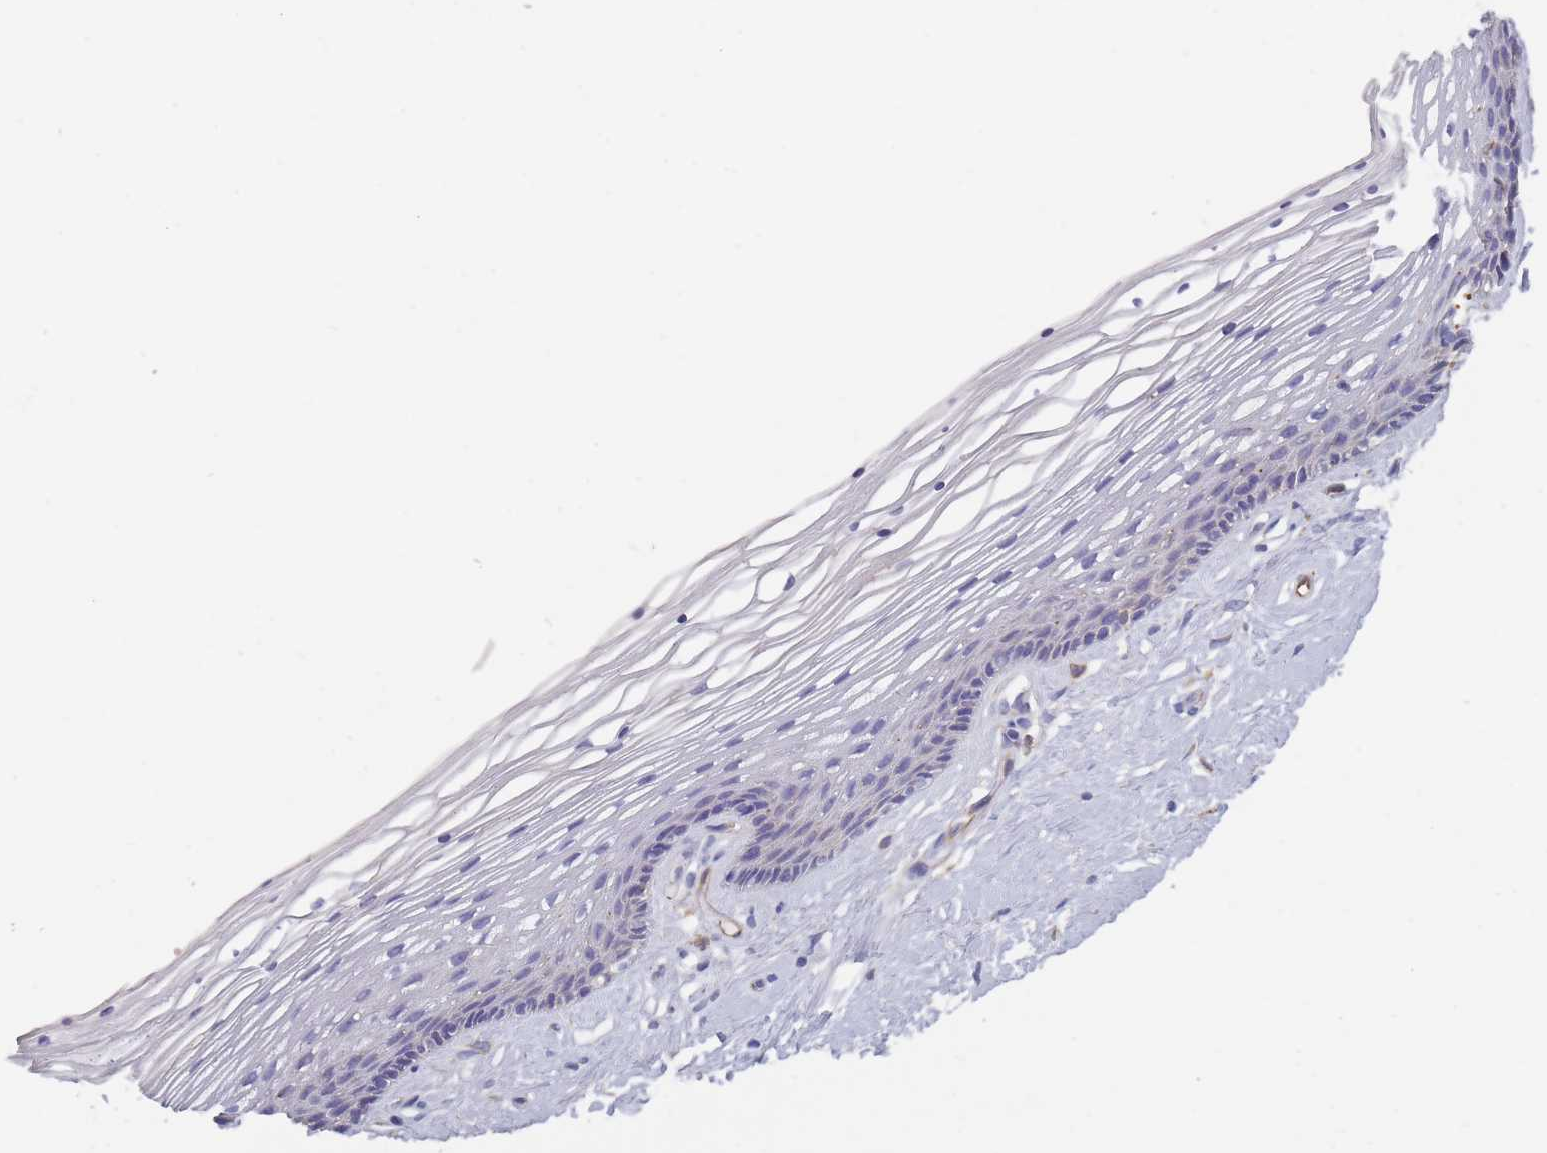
{"staining": {"intensity": "weak", "quantity": "<25%", "location": "cytoplasmic/membranous"}, "tissue": "vagina", "cell_type": "Squamous epithelial cells", "image_type": "normal", "snomed": [{"axis": "morphology", "description": "Normal tissue, NOS"}, {"axis": "topography", "description": "Vagina"}], "caption": "This image is of normal vagina stained with immunohistochemistry to label a protein in brown with the nuclei are counter-stained blue. There is no expression in squamous epithelial cells.", "gene": "DCUN1D3", "patient": {"sex": "female", "age": 46}}